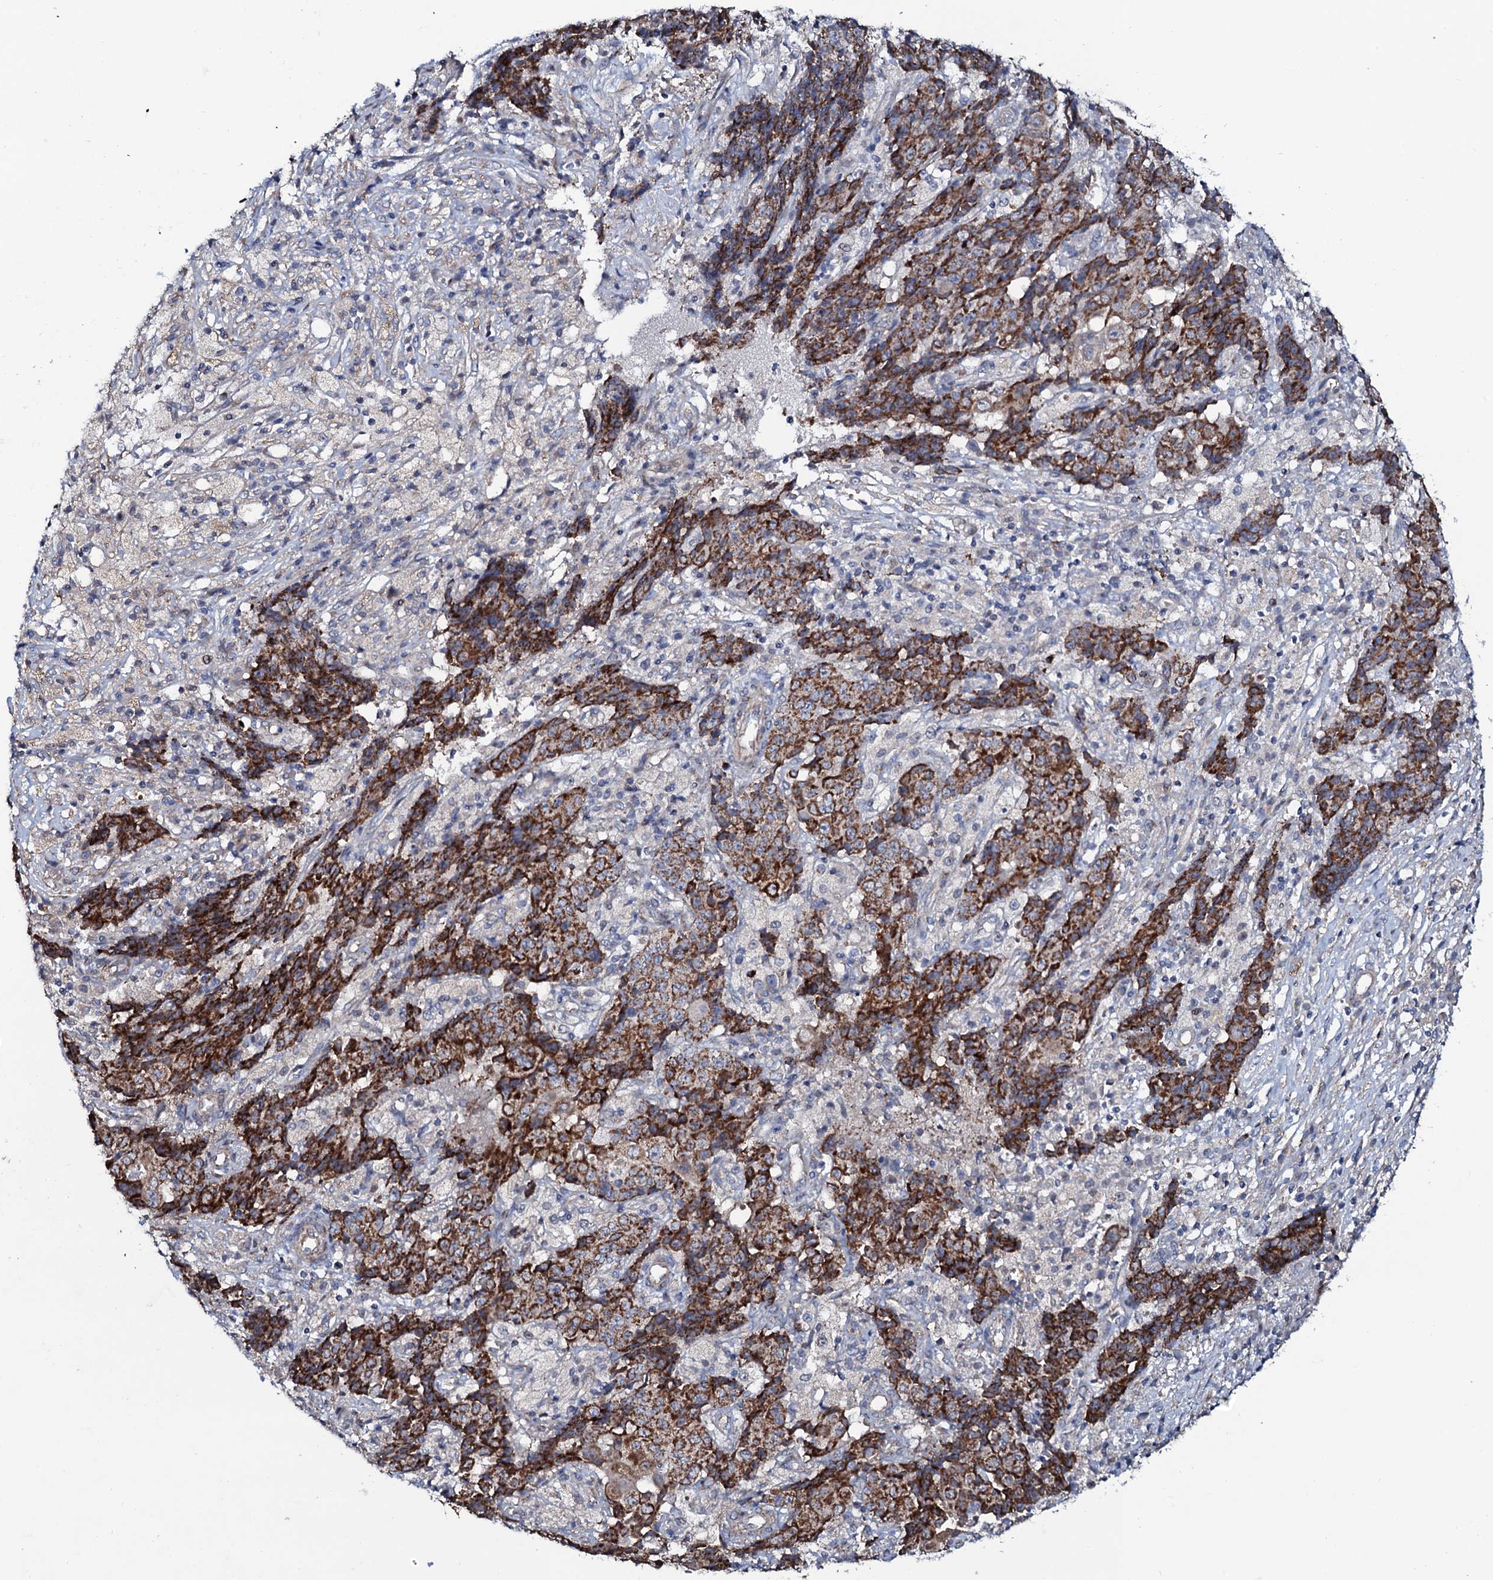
{"staining": {"intensity": "strong", "quantity": ">75%", "location": "cytoplasmic/membranous"}, "tissue": "ovarian cancer", "cell_type": "Tumor cells", "image_type": "cancer", "snomed": [{"axis": "morphology", "description": "Carcinoma, endometroid"}, {"axis": "topography", "description": "Ovary"}], "caption": "A high-resolution micrograph shows immunohistochemistry (IHC) staining of ovarian cancer (endometroid carcinoma), which reveals strong cytoplasmic/membranous expression in about >75% of tumor cells.", "gene": "PPP1R3D", "patient": {"sex": "female", "age": 42}}